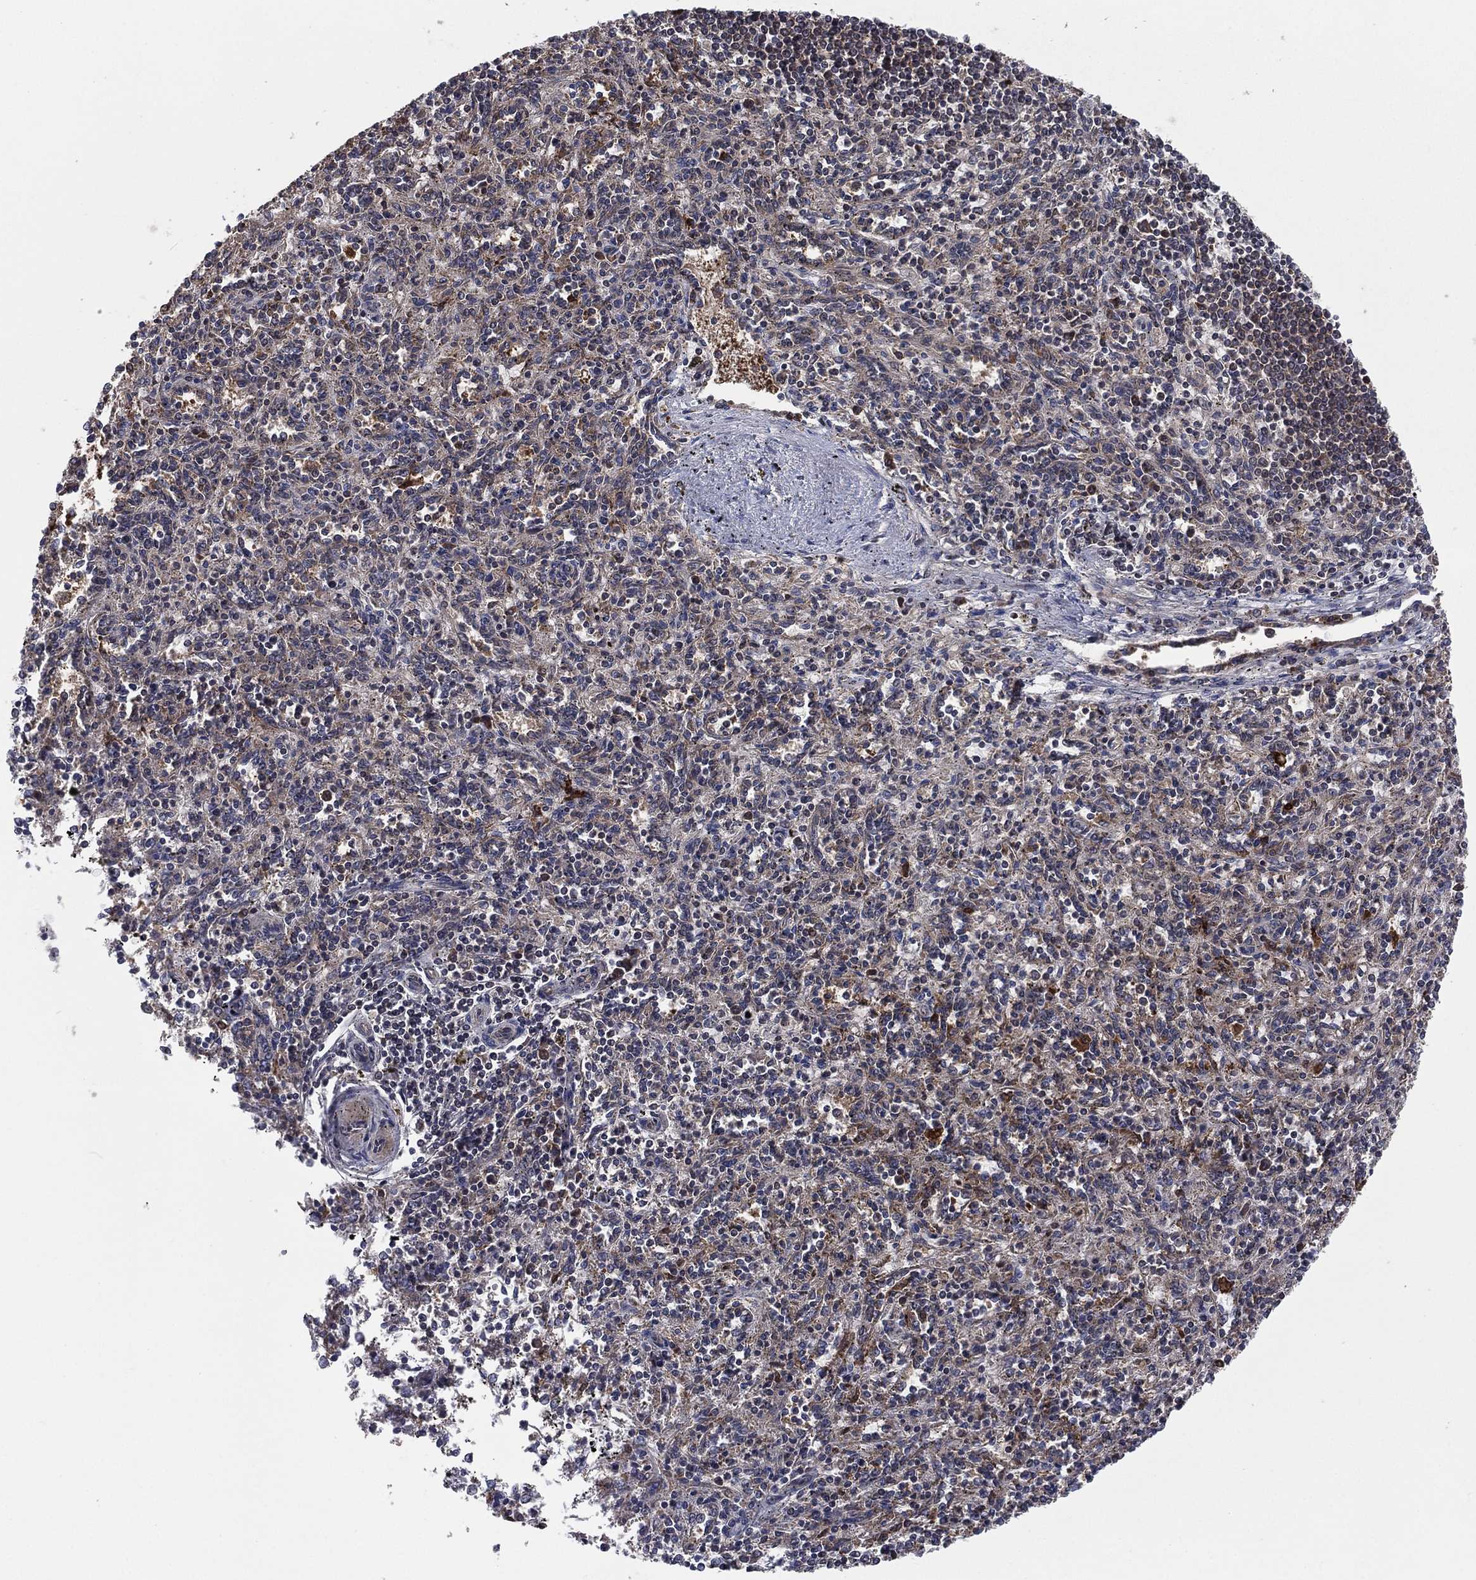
{"staining": {"intensity": "weak", "quantity": "<25%", "location": "cytoplasmic/membranous"}, "tissue": "spleen", "cell_type": "Cells in red pulp", "image_type": "normal", "snomed": [{"axis": "morphology", "description": "Normal tissue, NOS"}, {"axis": "topography", "description": "Spleen"}], "caption": "A high-resolution photomicrograph shows immunohistochemistry (IHC) staining of unremarkable spleen, which reveals no significant expression in cells in red pulp.", "gene": "C2orf76", "patient": {"sex": "male", "age": 69}}